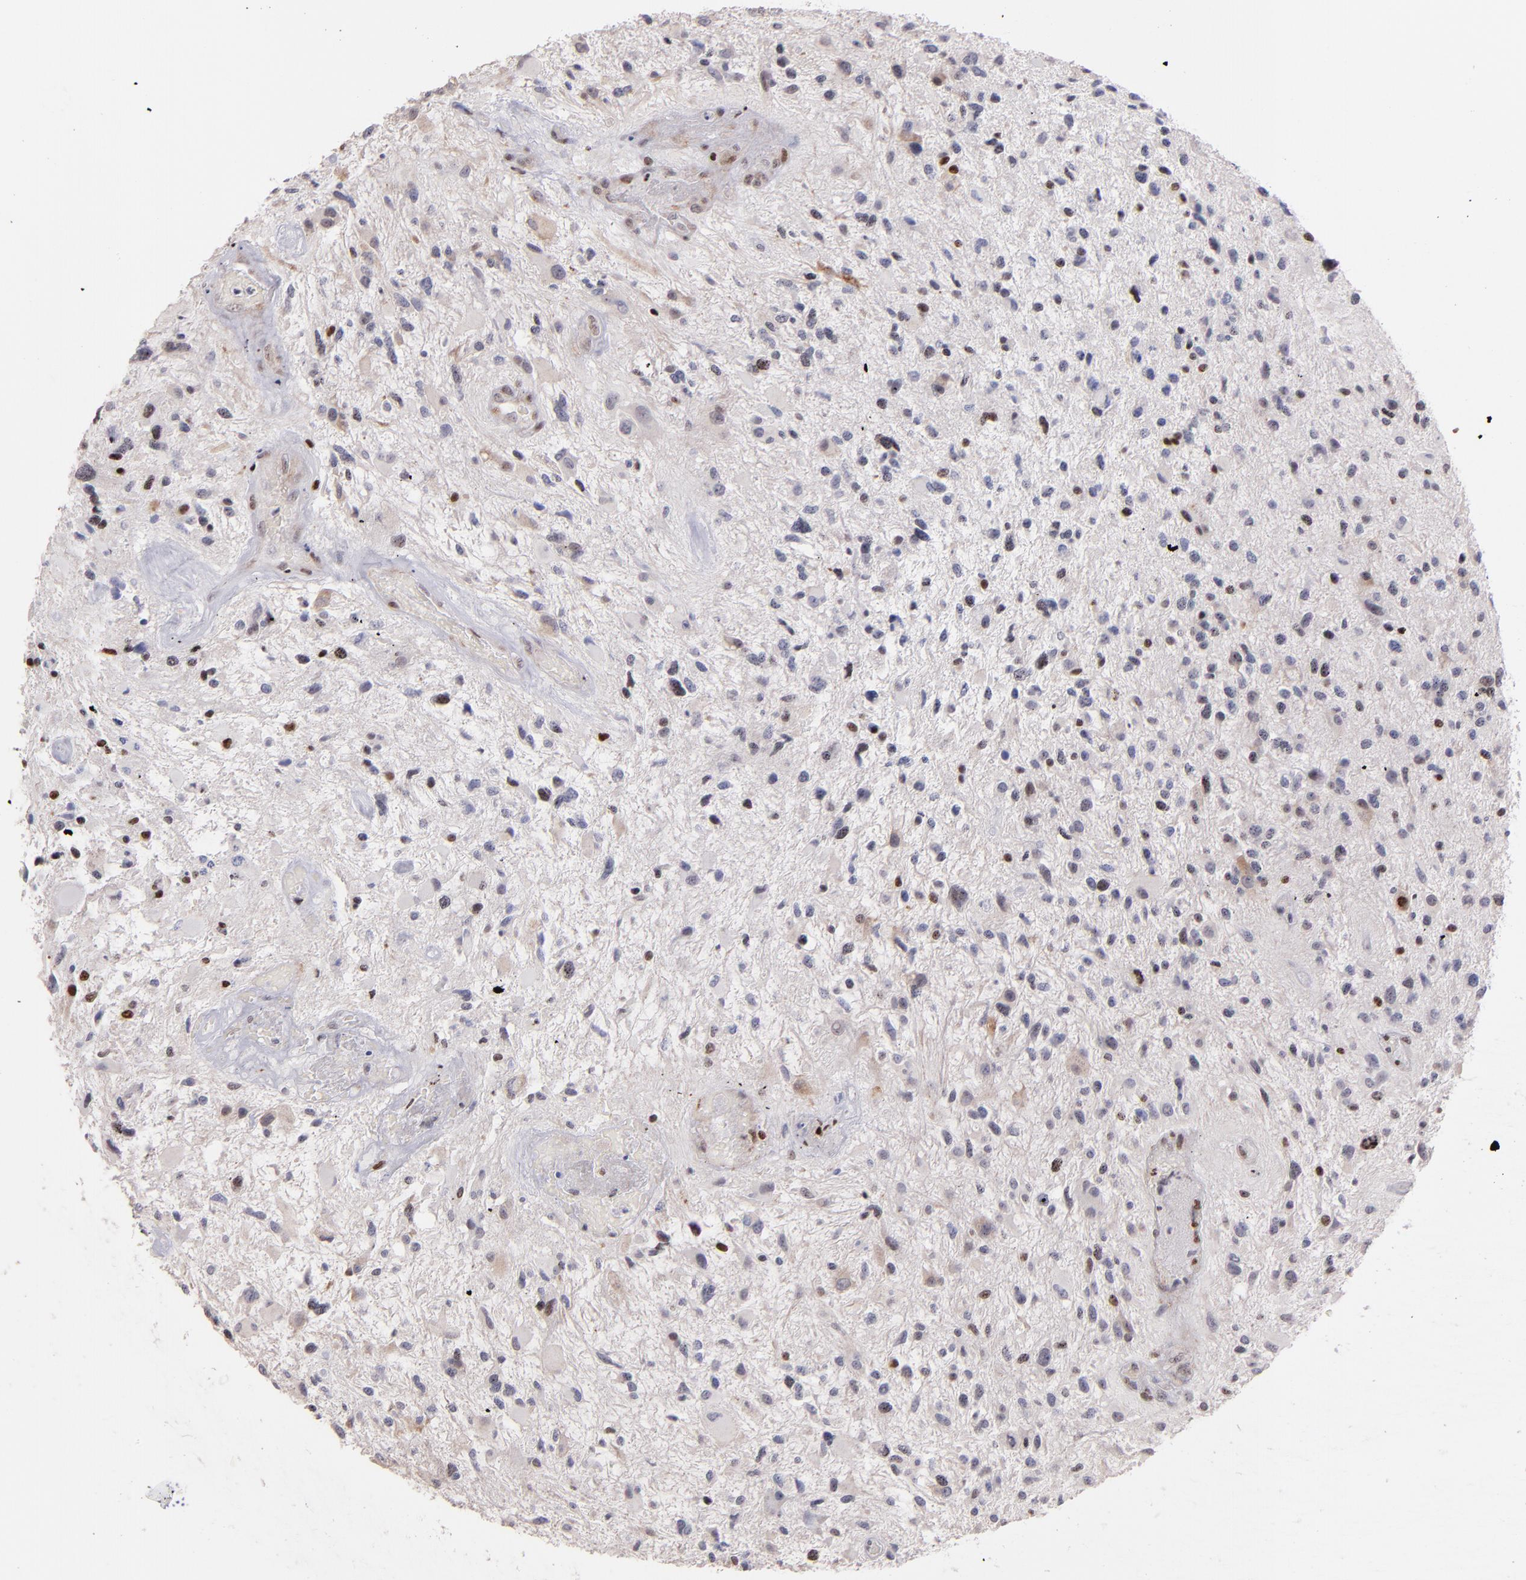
{"staining": {"intensity": "moderate", "quantity": "25%-75%", "location": "cytoplasmic/membranous,nuclear"}, "tissue": "glioma", "cell_type": "Tumor cells", "image_type": "cancer", "snomed": [{"axis": "morphology", "description": "Glioma, malignant, High grade"}, {"axis": "topography", "description": "Brain"}], "caption": "Immunohistochemistry (DAB) staining of human glioma reveals moderate cytoplasmic/membranous and nuclear protein expression in approximately 25%-75% of tumor cells. (Stains: DAB (3,3'-diaminobenzidine) in brown, nuclei in blue, Microscopy: brightfield microscopy at high magnification).", "gene": "POLA1", "patient": {"sex": "female", "age": 60}}